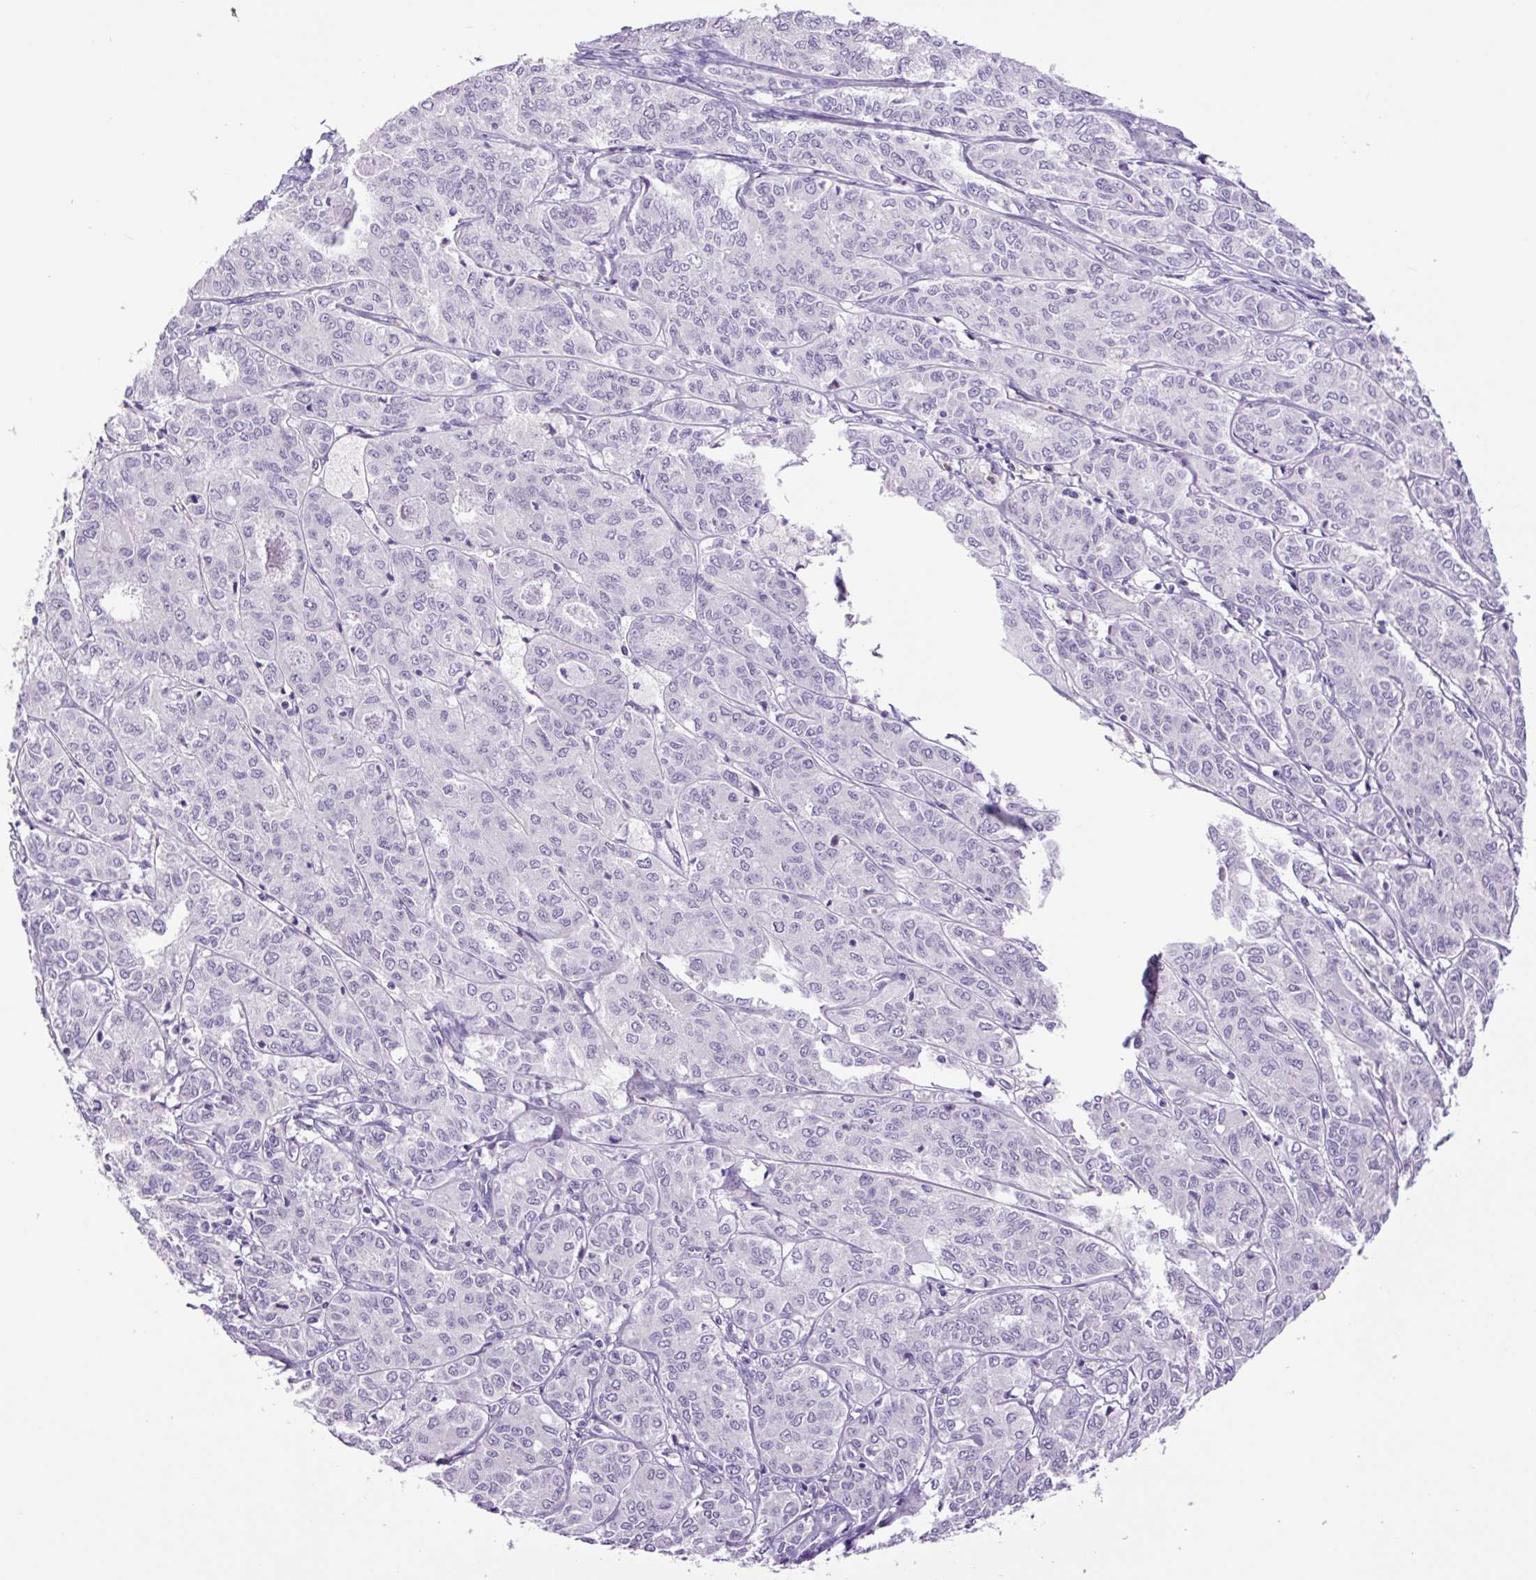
{"staining": {"intensity": "negative", "quantity": "none", "location": "none"}, "tissue": "endometrial cancer", "cell_type": "Tumor cells", "image_type": "cancer", "snomed": [{"axis": "morphology", "description": "Adenocarcinoma, NOS"}, {"axis": "topography", "description": "Endometrium"}], "caption": "Endometrial cancer (adenocarcinoma) was stained to show a protein in brown. There is no significant expression in tumor cells.", "gene": "MFSD3", "patient": {"sex": "female", "age": 61}}